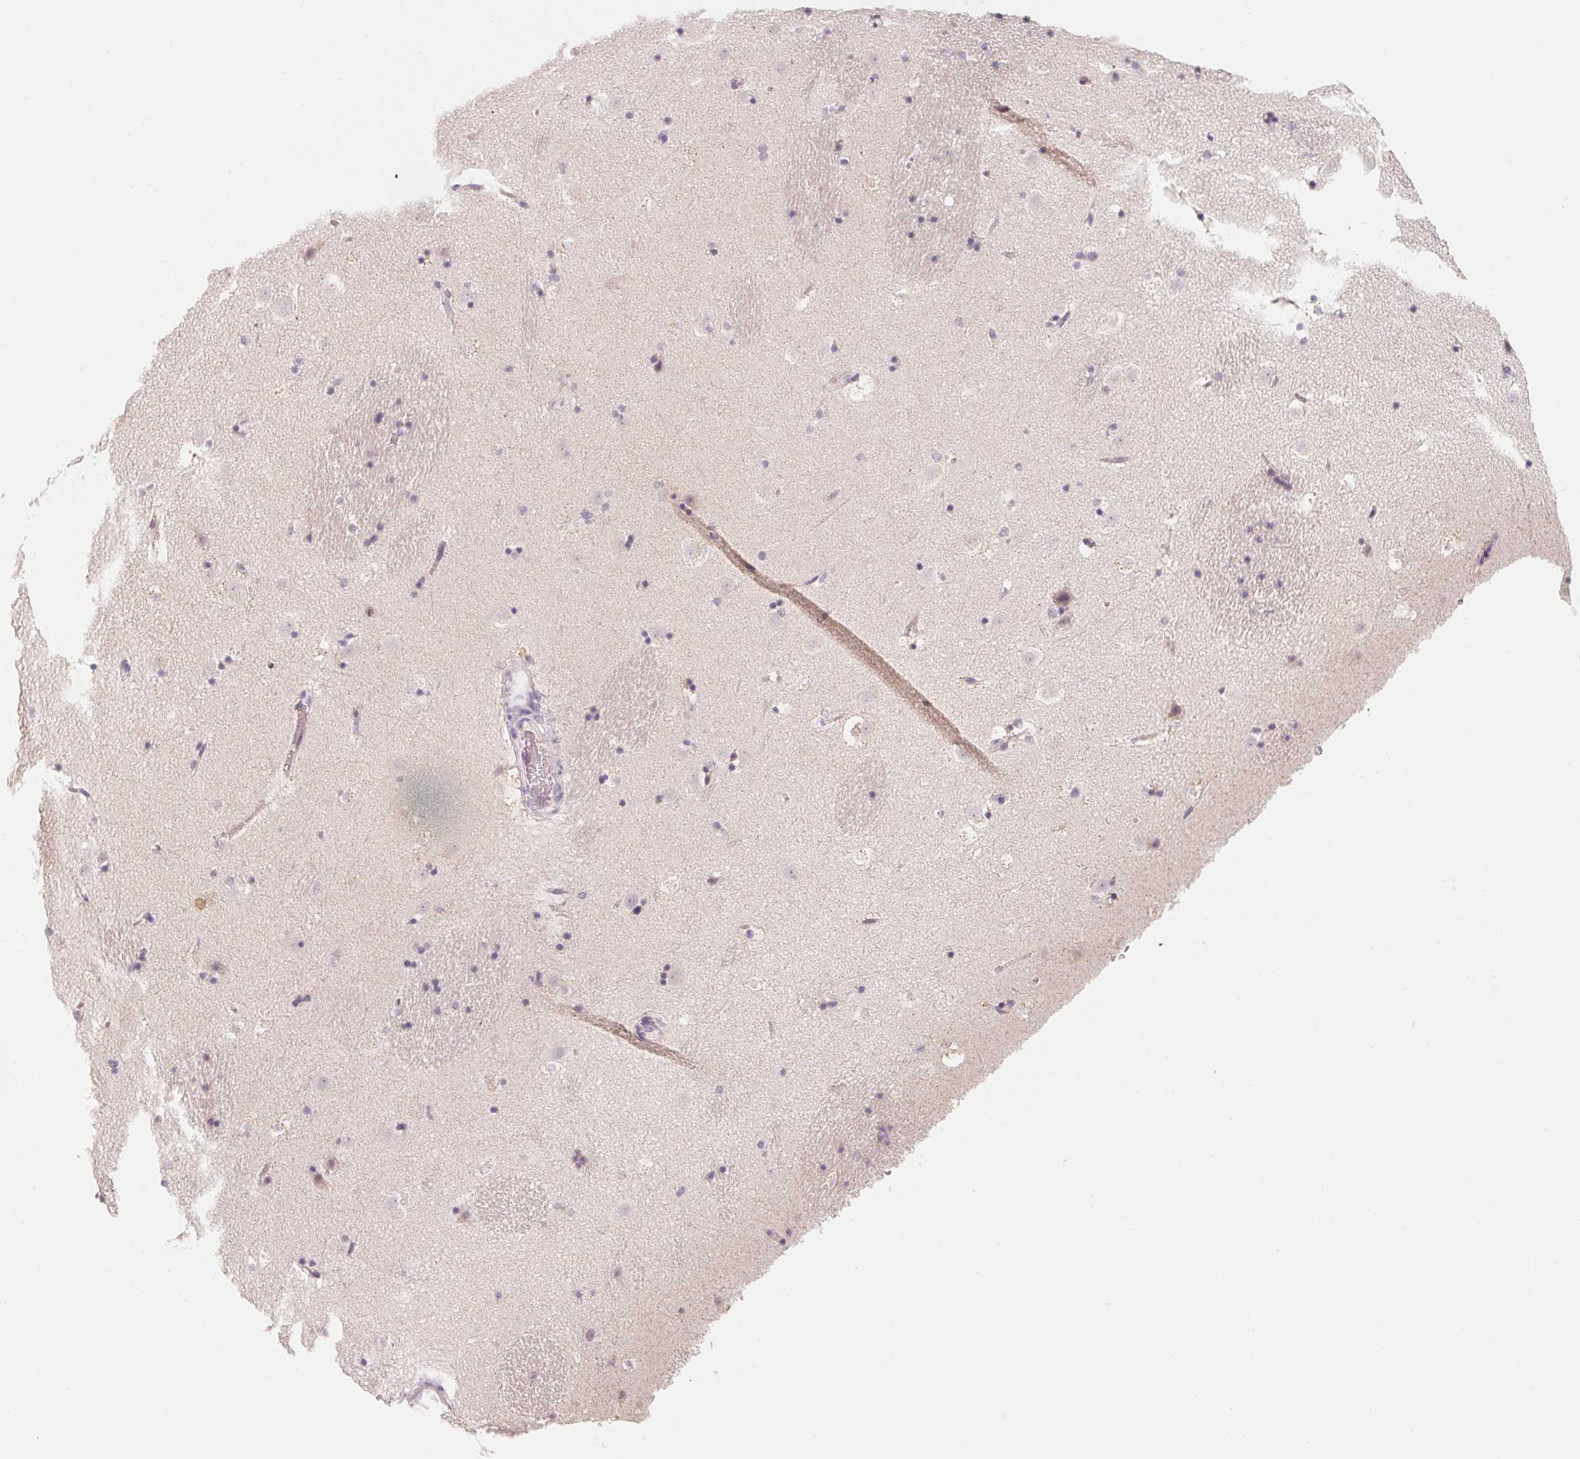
{"staining": {"intensity": "negative", "quantity": "none", "location": "none"}, "tissue": "caudate", "cell_type": "Glial cells", "image_type": "normal", "snomed": [{"axis": "morphology", "description": "Normal tissue, NOS"}, {"axis": "topography", "description": "Lateral ventricle wall"}], "caption": "Photomicrograph shows no protein positivity in glial cells of benign caudate. Brightfield microscopy of immunohistochemistry (IHC) stained with DAB (3,3'-diaminobenzidine) (brown) and hematoxylin (blue), captured at high magnification.", "gene": "ANKRD31", "patient": {"sex": "male", "age": 37}}